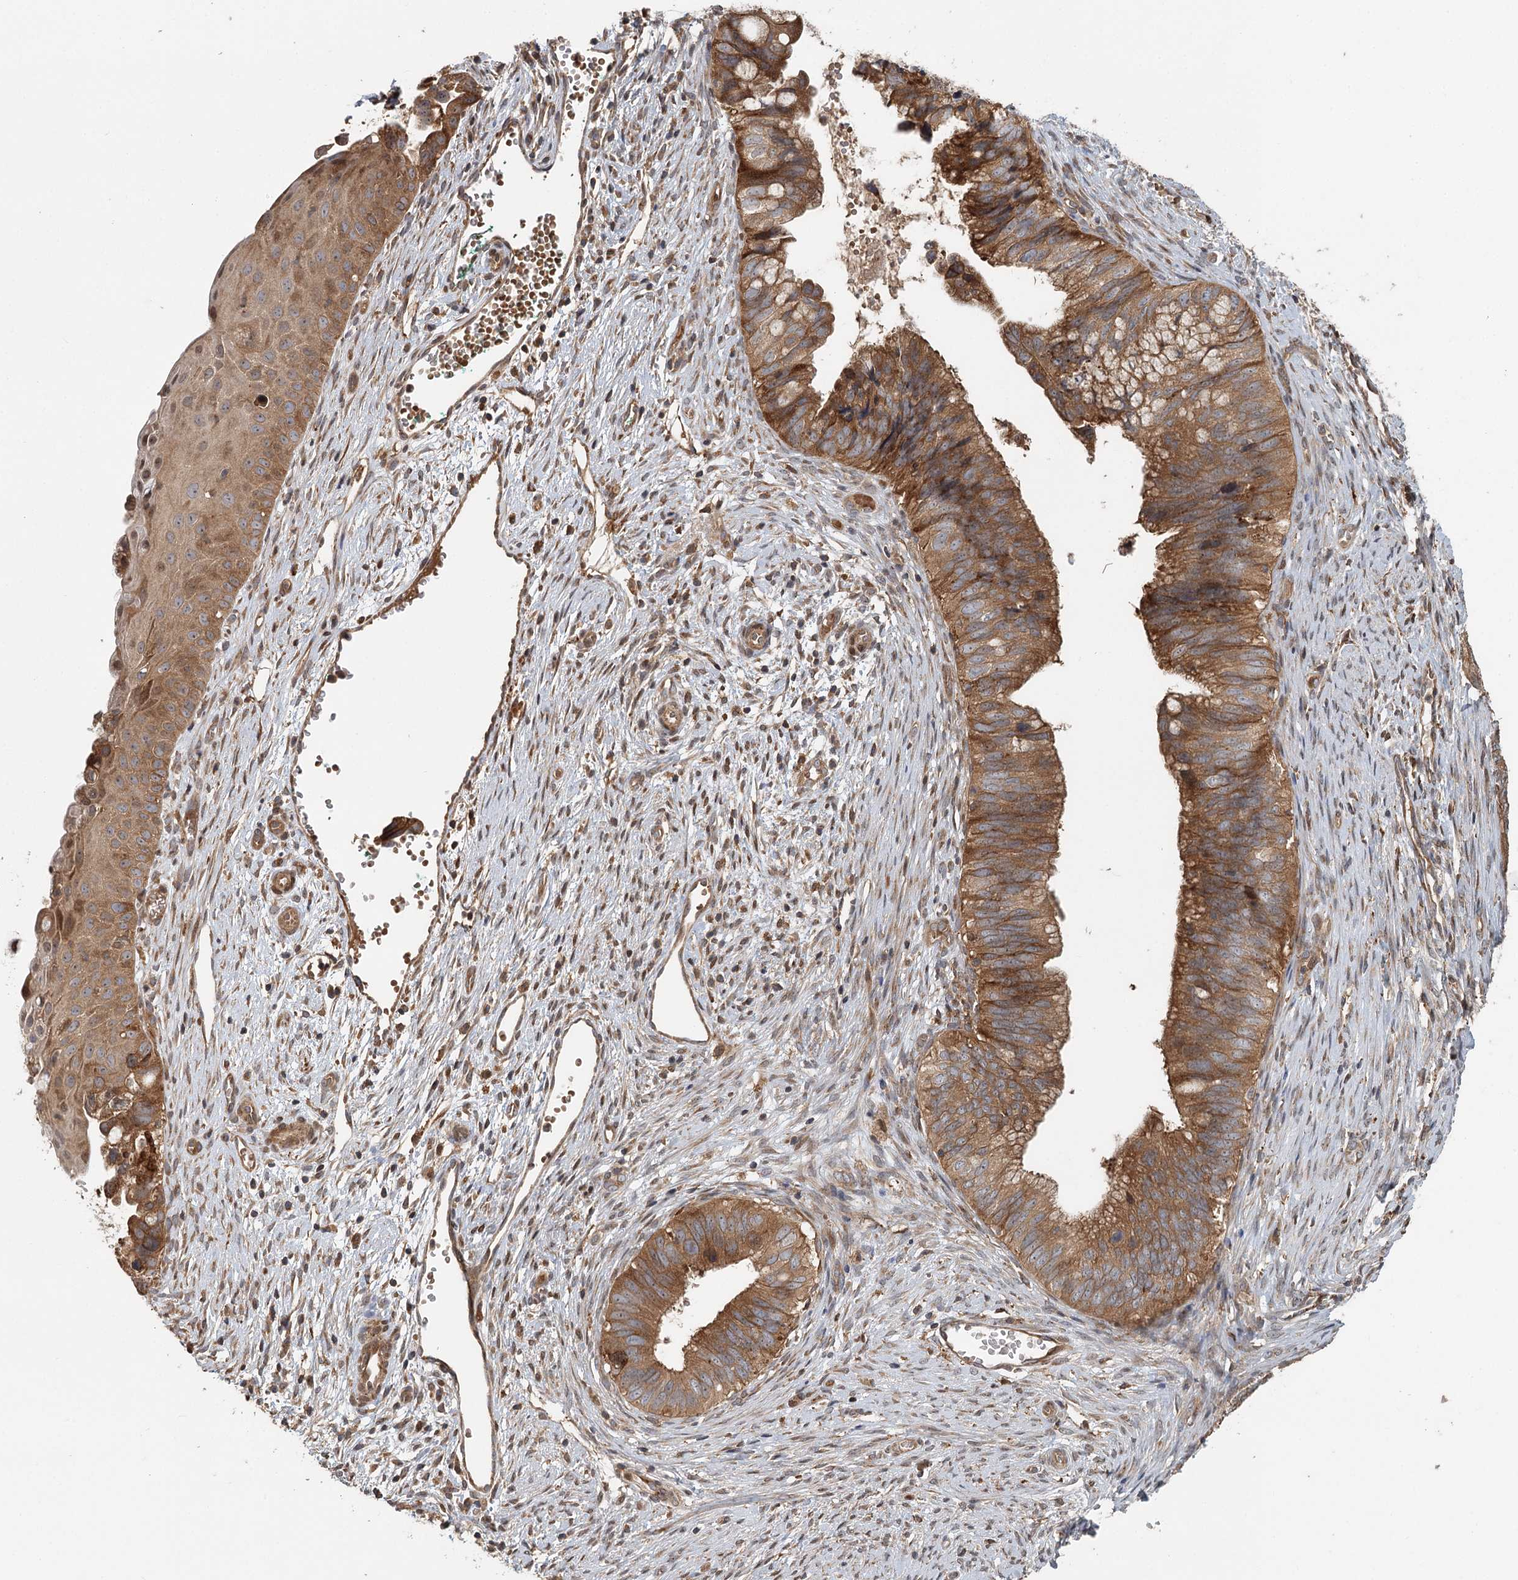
{"staining": {"intensity": "moderate", "quantity": ">75%", "location": "cytoplasmic/membranous"}, "tissue": "cervical cancer", "cell_type": "Tumor cells", "image_type": "cancer", "snomed": [{"axis": "morphology", "description": "Adenocarcinoma, NOS"}, {"axis": "topography", "description": "Cervix"}], "caption": "Moderate cytoplasmic/membranous positivity for a protein is appreciated in approximately >75% of tumor cells of cervical adenocarcinoma using immunohistochemistry (IHC).", "gene": "RNF111", "patient": {"sex": "female", "age": 42}}